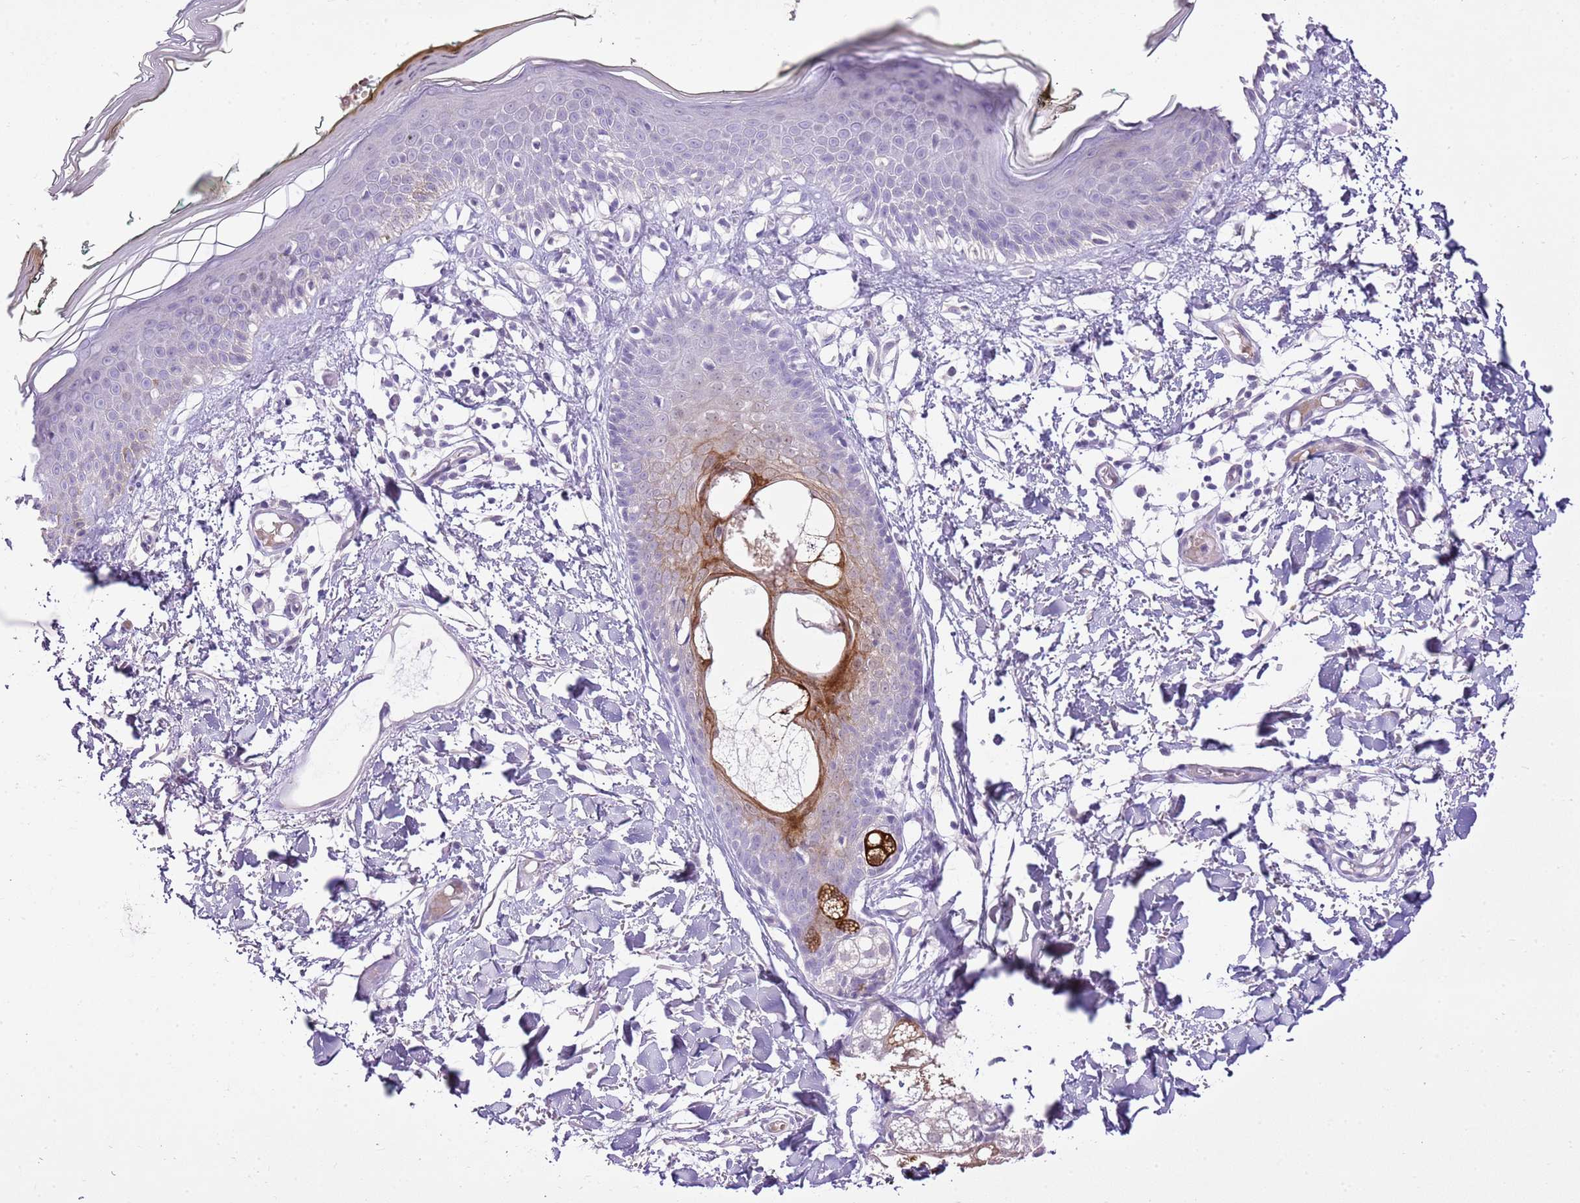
{"staining": {"intensity": "negative", "quantity": "none", "location": "none"}, "tissue": "skin", "cell_type": "Fibroblasts", "image_type": "normal", "snomed": [{"axis": "morphology", "description": "Normal tissue, NOS"}, {"axis": "topography", "description": "Skin"}], "caption": "Immunohistochemical staining of benign human skin displays no significant expression in fibroblasts.", "gene": "XPO7", "patient": {"sex": "male", "age": 62}}